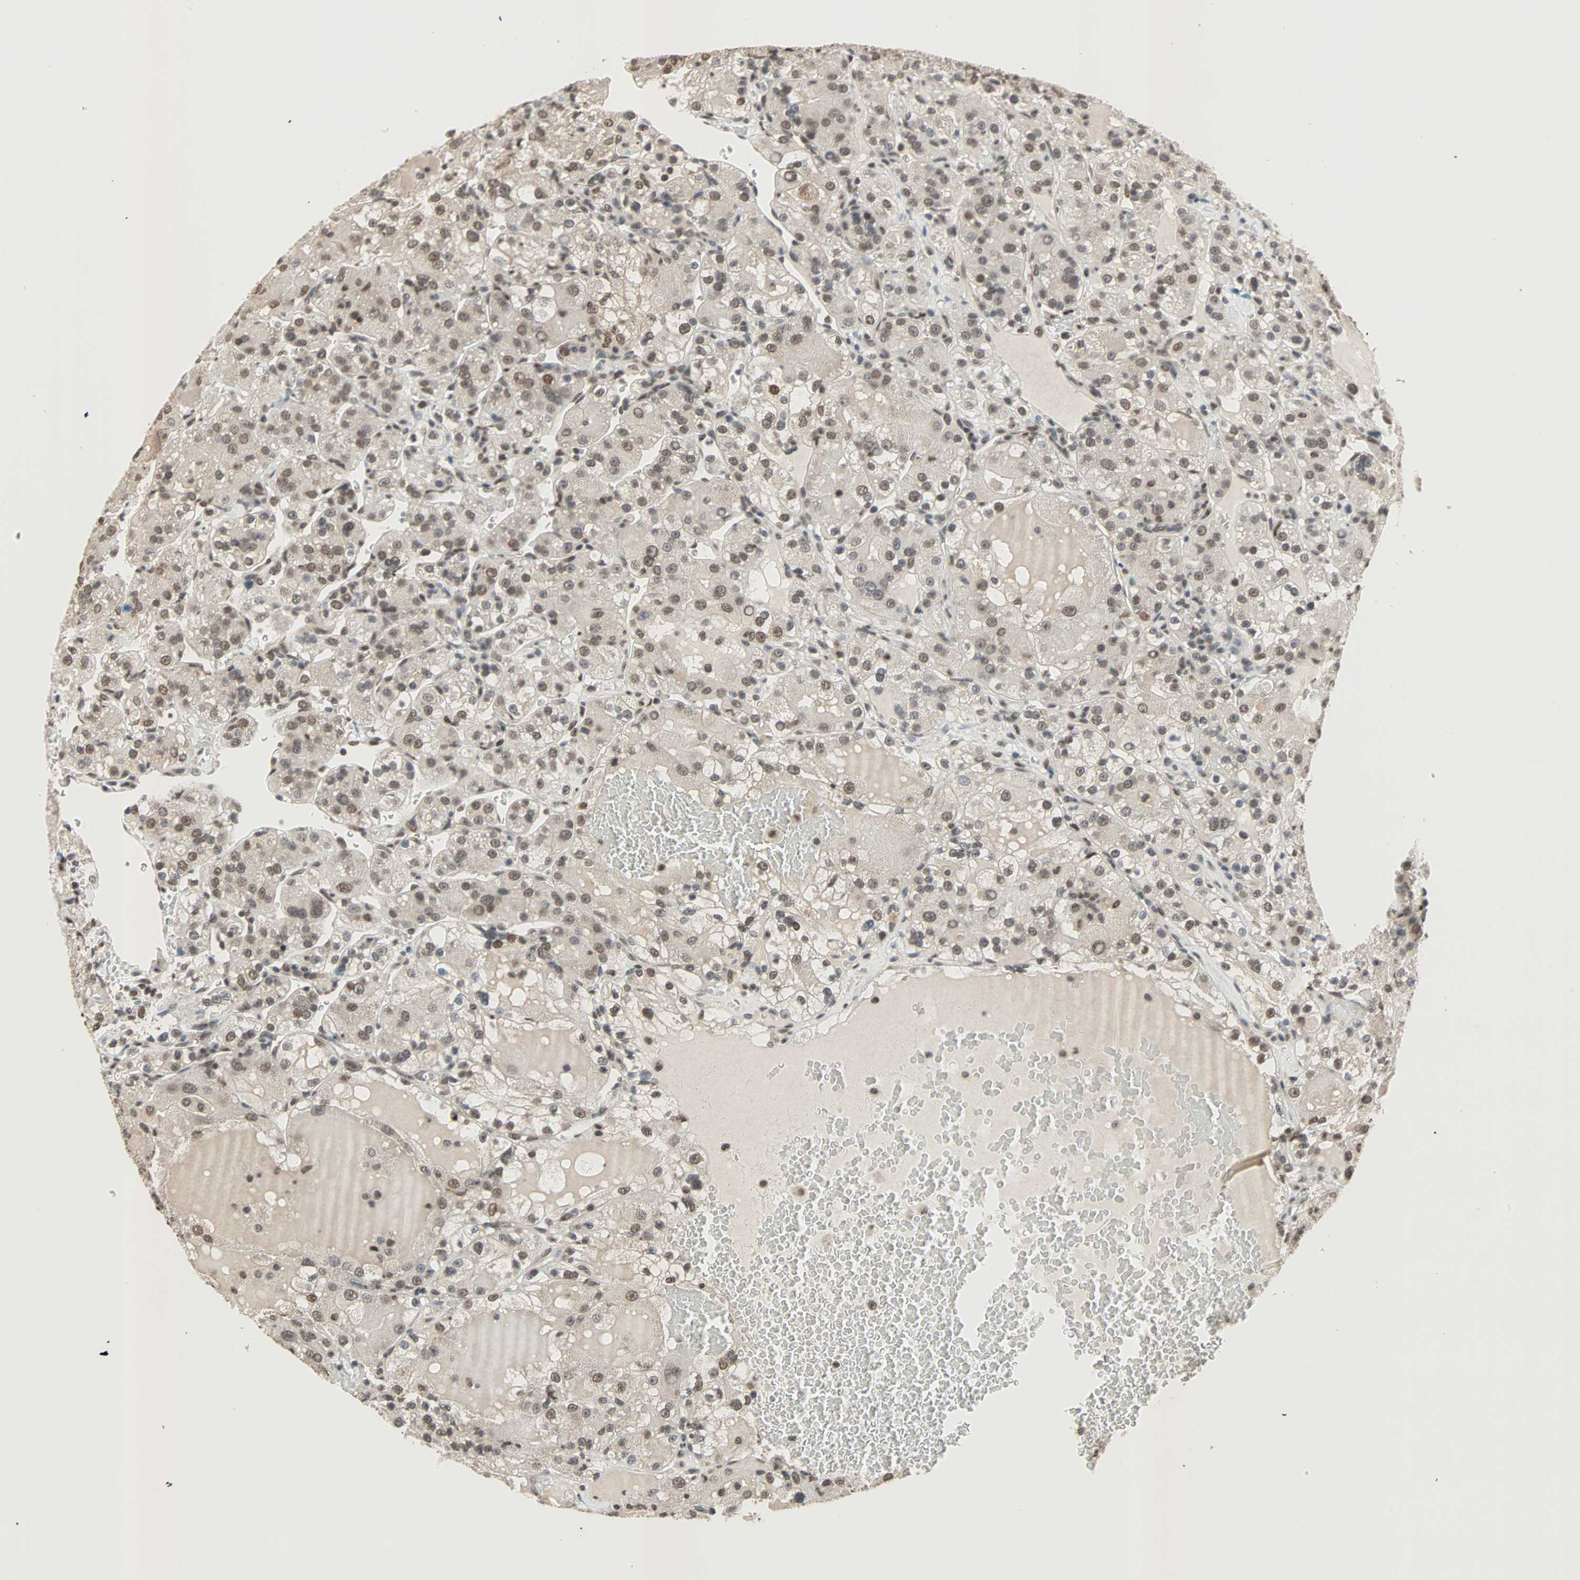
{"staining": {"intensity": "moderate", "quantity": ">75%", "location": "nuclear"}, "tissue": "renal cancer", "cell_type": "Tumor cells", "image_type": "cancer", "snomed": [{"axis": "morphology", "description": "Normal tissue, NOS"}, {"axis": "morphology", "description": "Adenocarcinoma, NOS"}, {"axis": "topography", "description": "Kidney"}], "caption": "This is an image of immunohistochemistry (IHC) staining of renal cancer, which shows moderate staining in the nuclear of tumor cells.", "gene": "DAZAP1", "patient": {"sex": "male", "age": 61}}